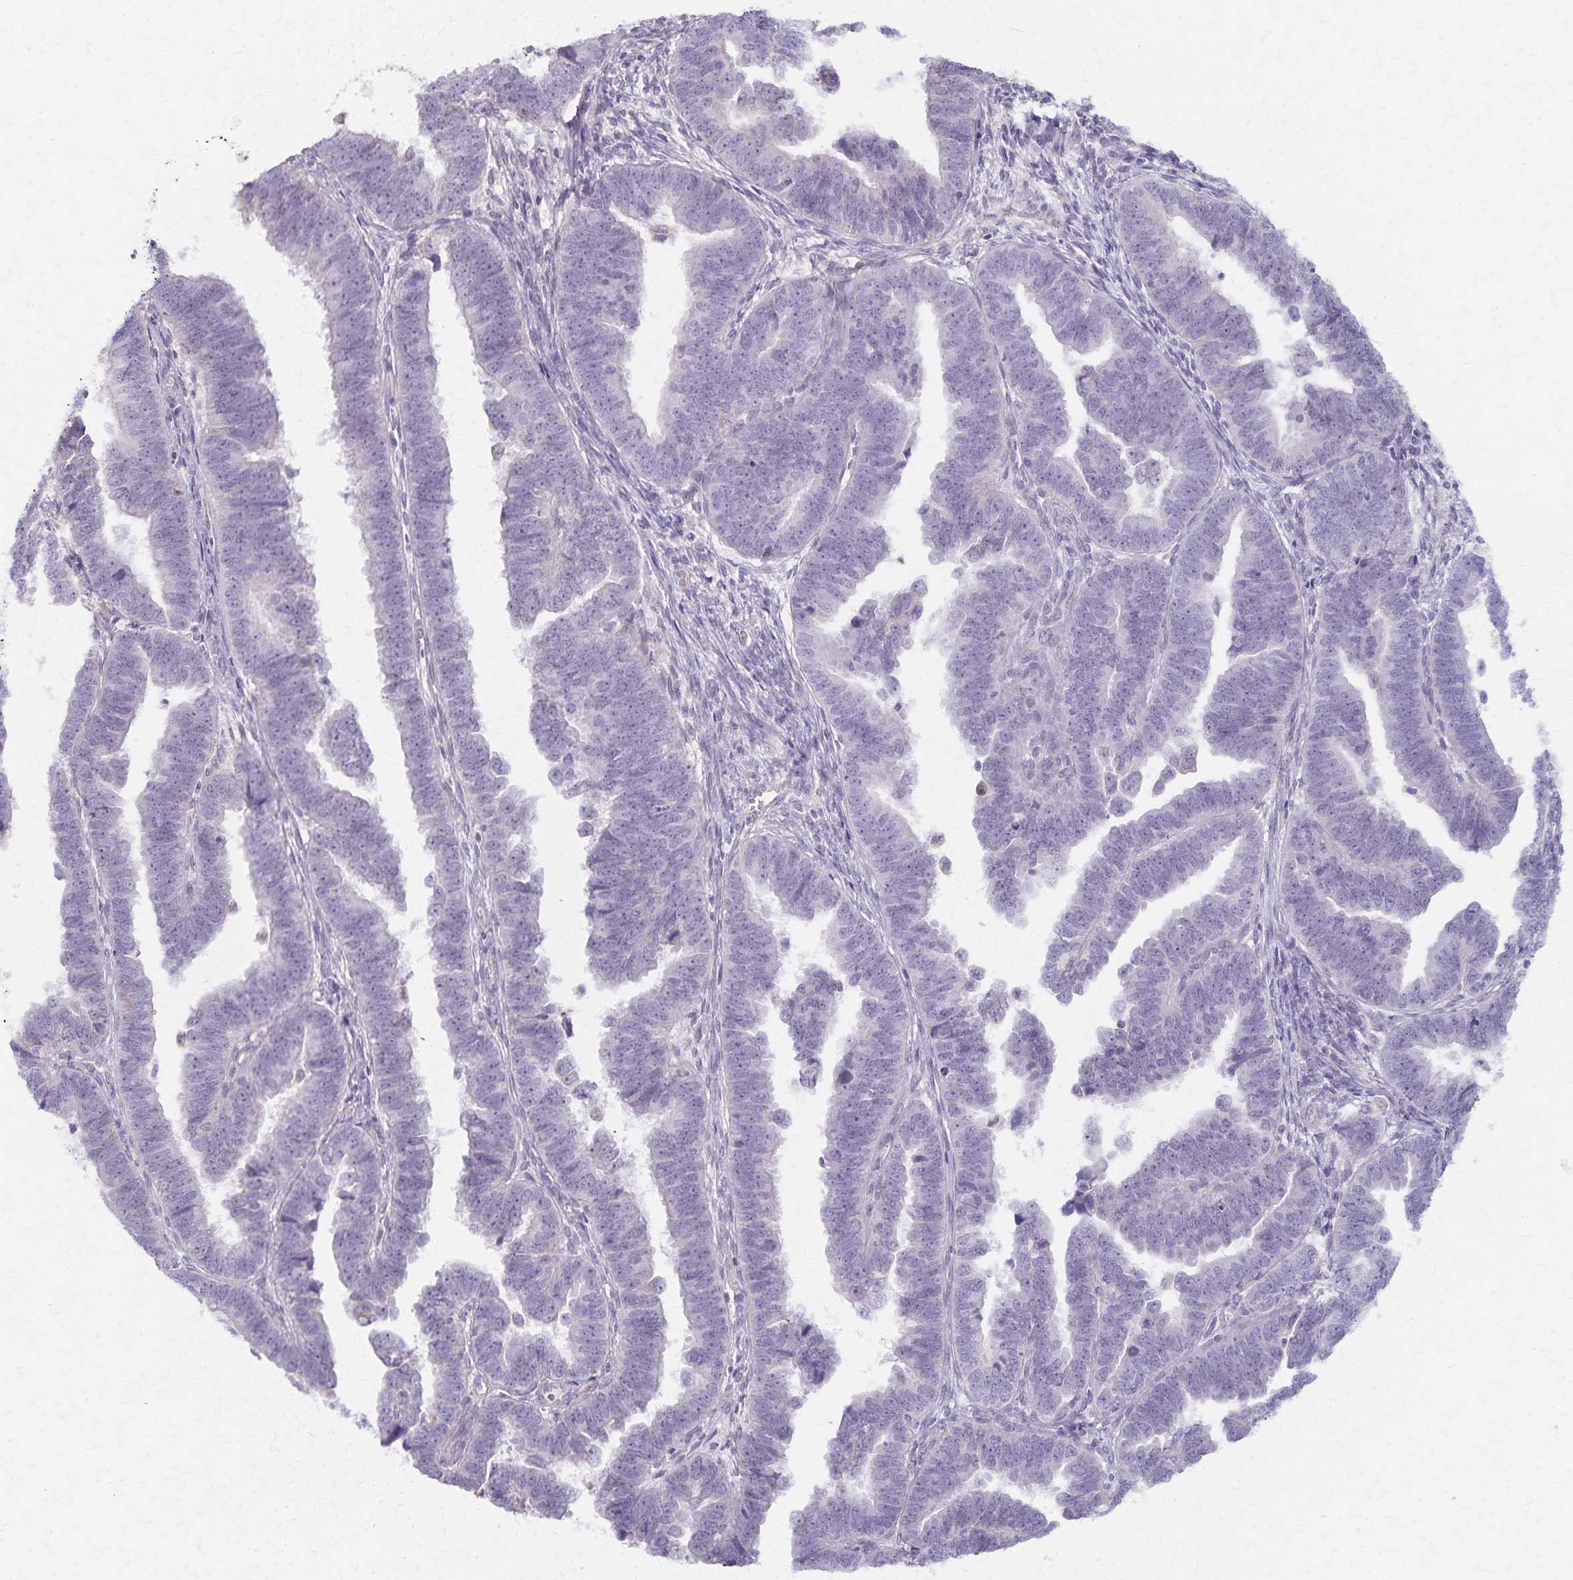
{"staining": {"intensity": "negative", "quantity": "none", "location": "none"}, "tissue": "endometrial cancer", "cell_type": "Tumor cells", "image_type": "cancer", "snomed": [{"axis": "morphology", "description": "Adenocarcinoma, NOS"}, {"axis": "topography", "description": "Endometrium"}], "caption": "IHC of human adenocarcinoma (endometrial) demonstrates no expression in tumor cells. (DAB (3,3'-diaminobenzidine) immunohistochemistry, high magnification).", "gene": "KISS1", "patient": {"sex": "female", "age": 75}}